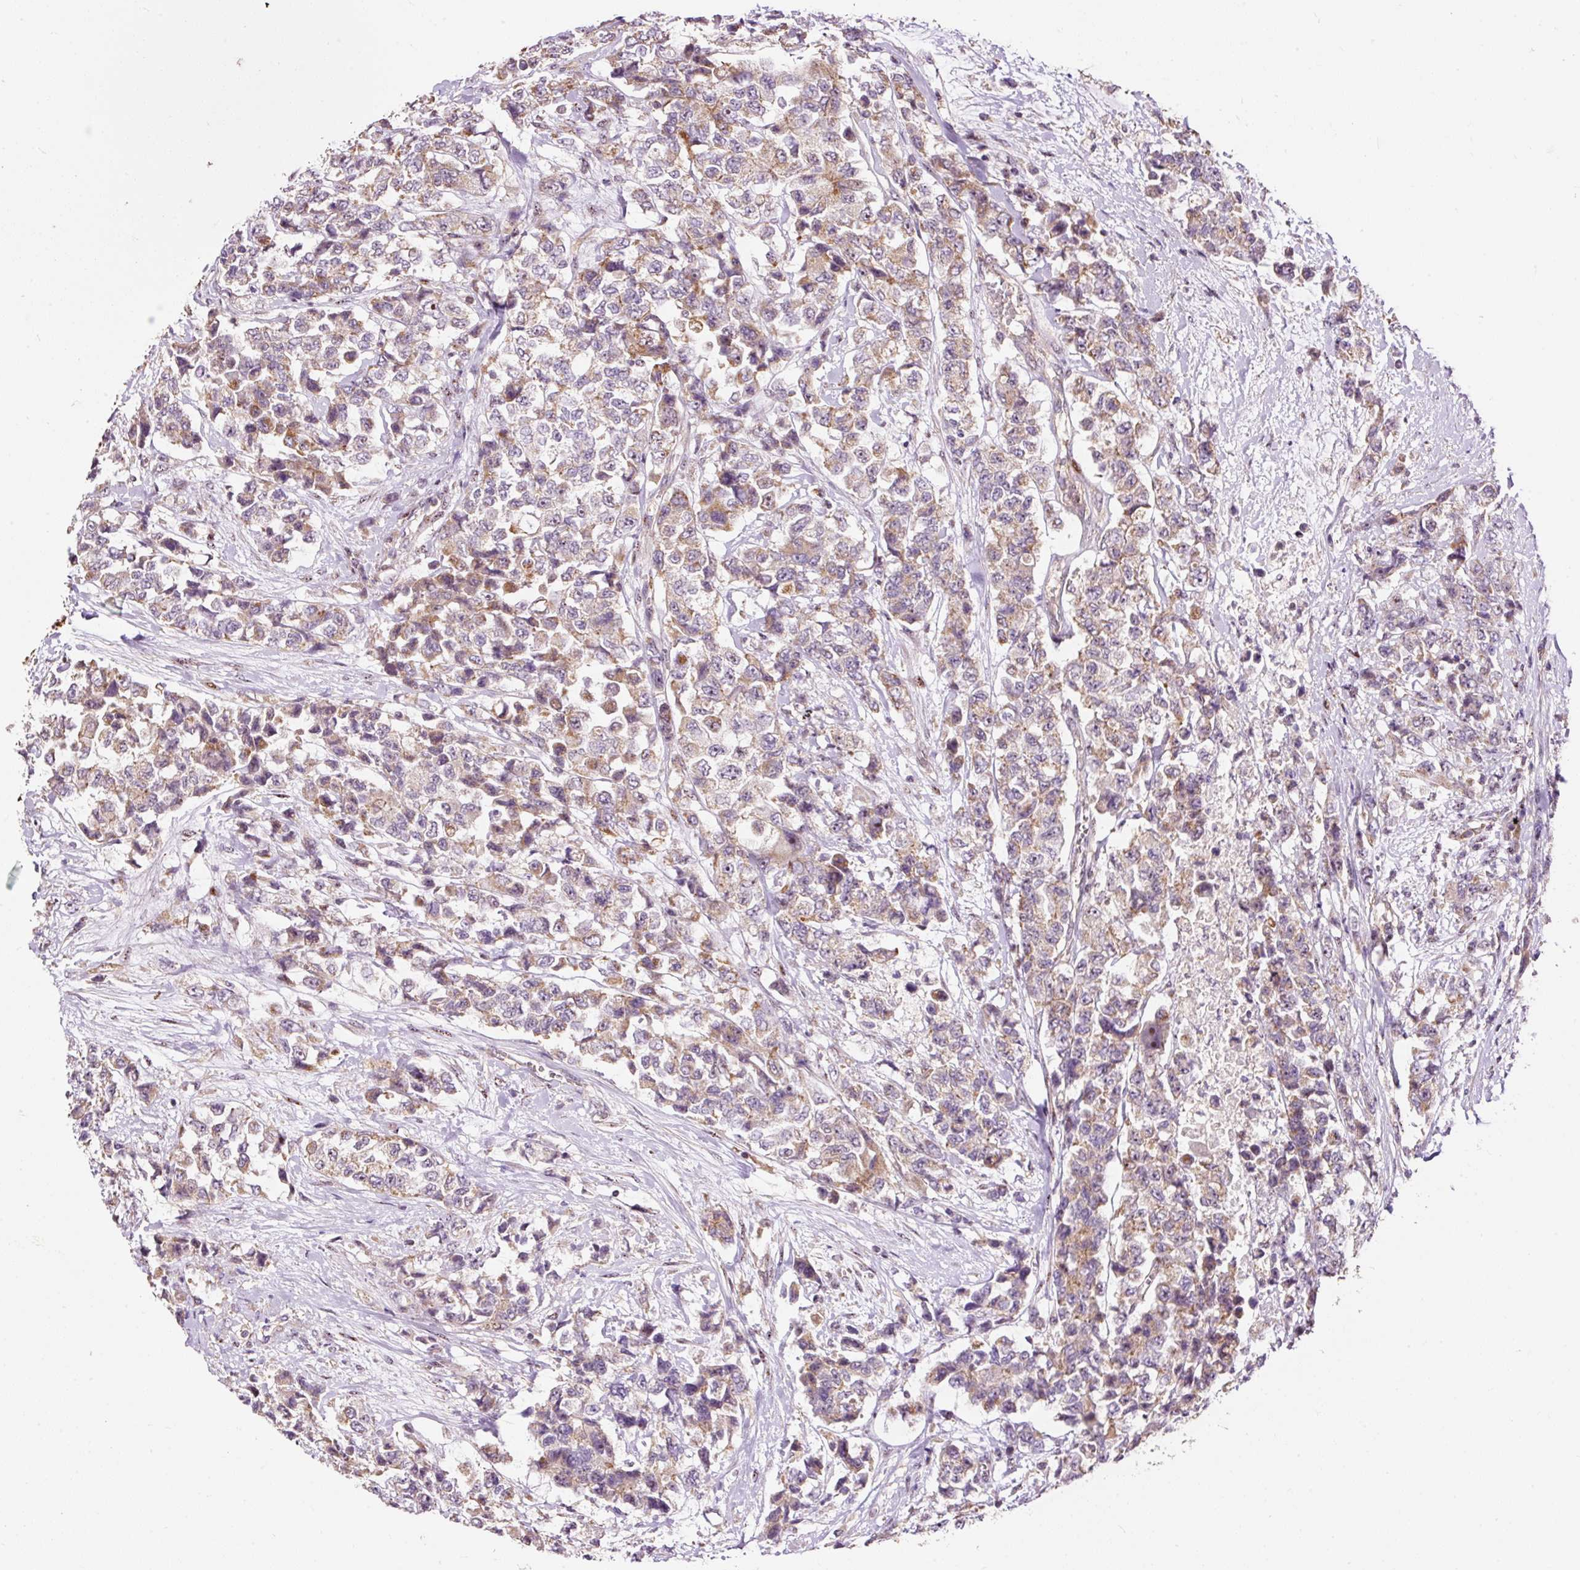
{"staining": {"intensity": "weak", "quantity": "25%-75%", "location": "cytoplasmic/membranous"}, "tissue": "urothelial cancer", "cell_type": "Tumor cells", "image_type": "cancer", "snomed": [{"axis": "morphology", "description": "Urothelial carcinoma, High grade"}, {"axis": "topography", "description": "Urinary bladder"}], "caption": "Immunohistochemical staining of human urothelial cancer demonstrates weak cytoplasmic/membranous protein positivity in about 25%-75% of tumor cells.", "gene": "BOLA3", "patient": {"sex": "female", "age": 78}}